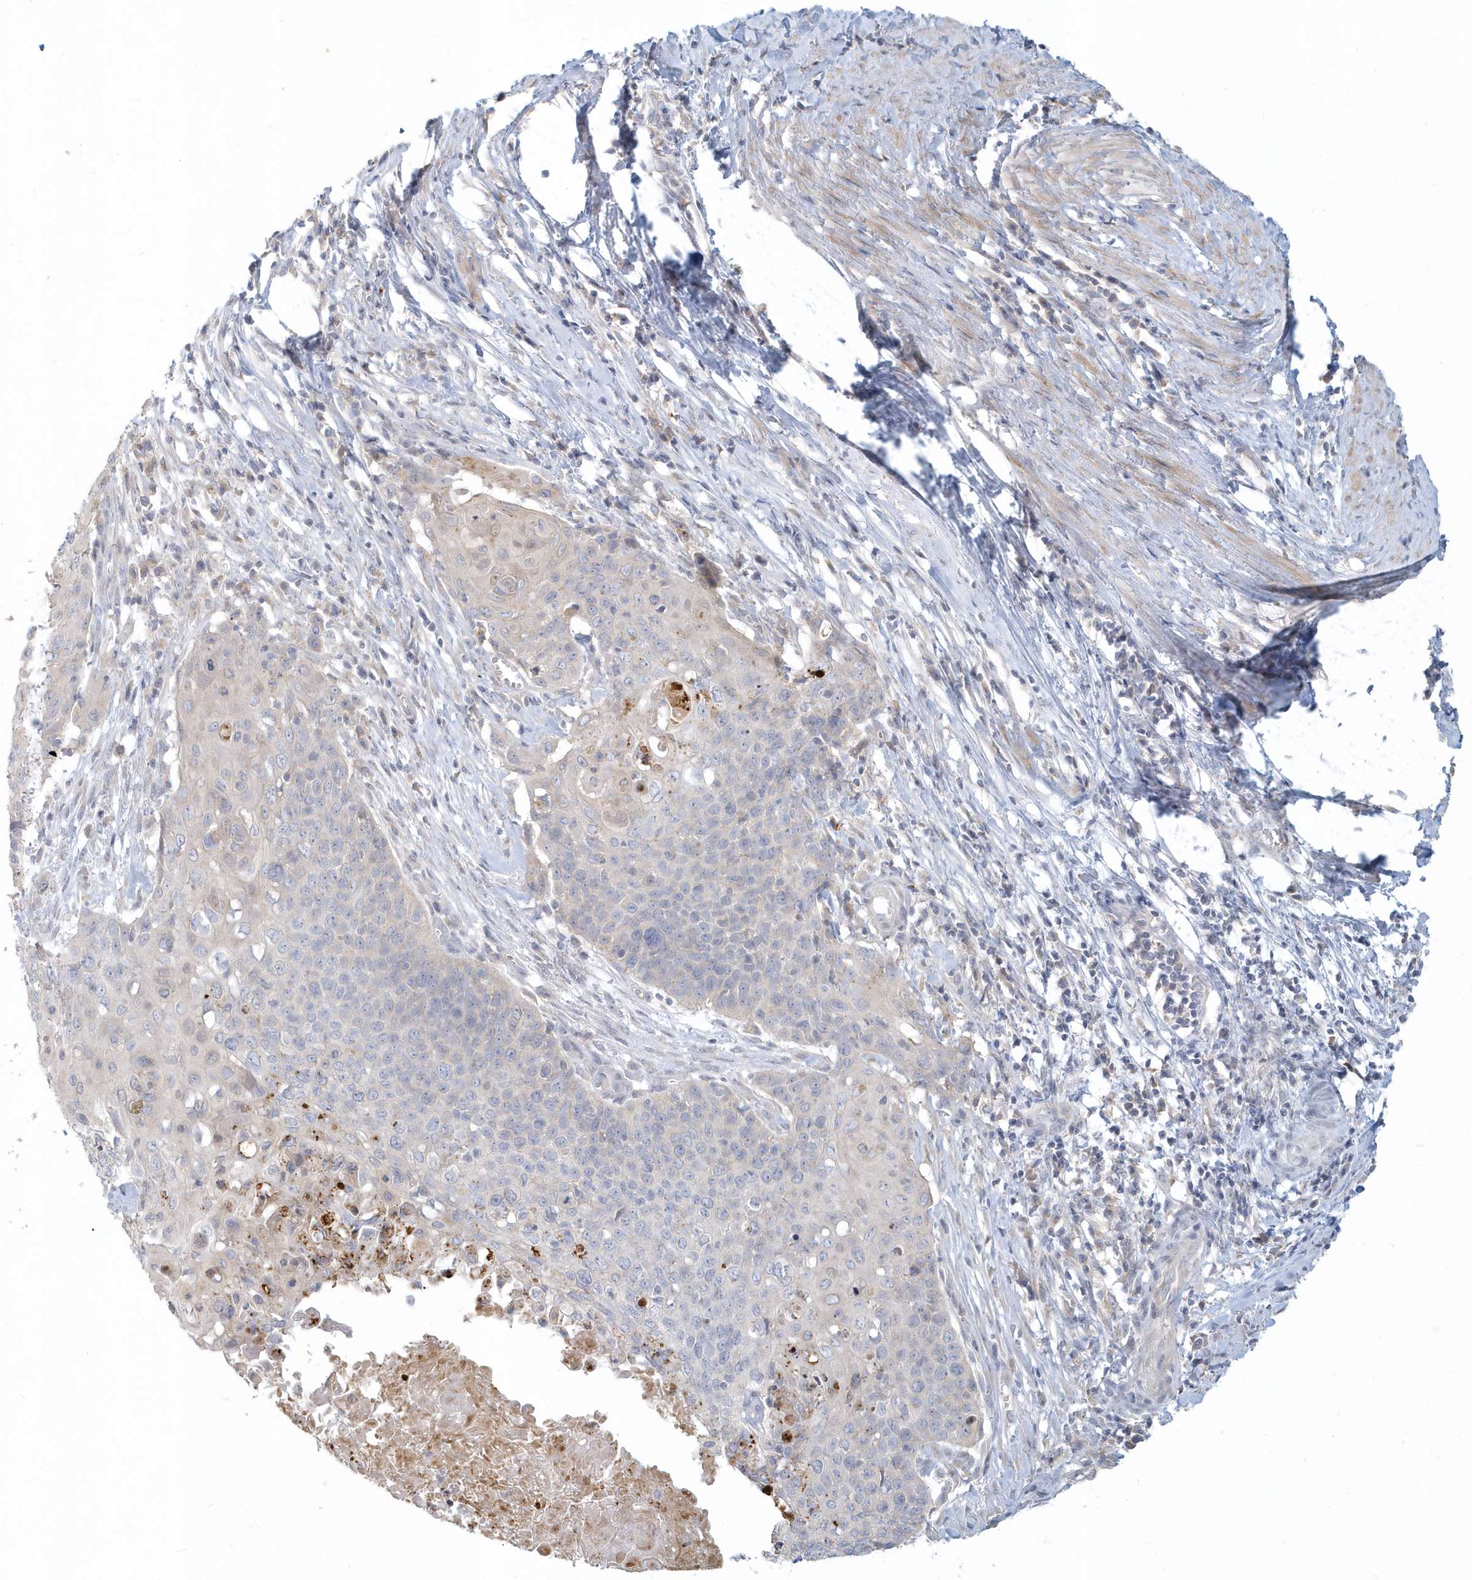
{"staining": {"intensity": "negative", "quantity": "none", "location": "none"}, "tissue": "cervical cancer", "cell_type": "Tumor cells", "image_type": "cancer", "snomed": [{"axis": "morphology", "description": "Squamous cell carcinoma, NOS"}, {"axis": "topography", "description": "Cervix"}], "caption": "There is no significant expression in tumor cells of cervical cancer (squamous cell carcinoma).", "gene": "NAPB", "patient": {"sex": "female", "age": 39}}